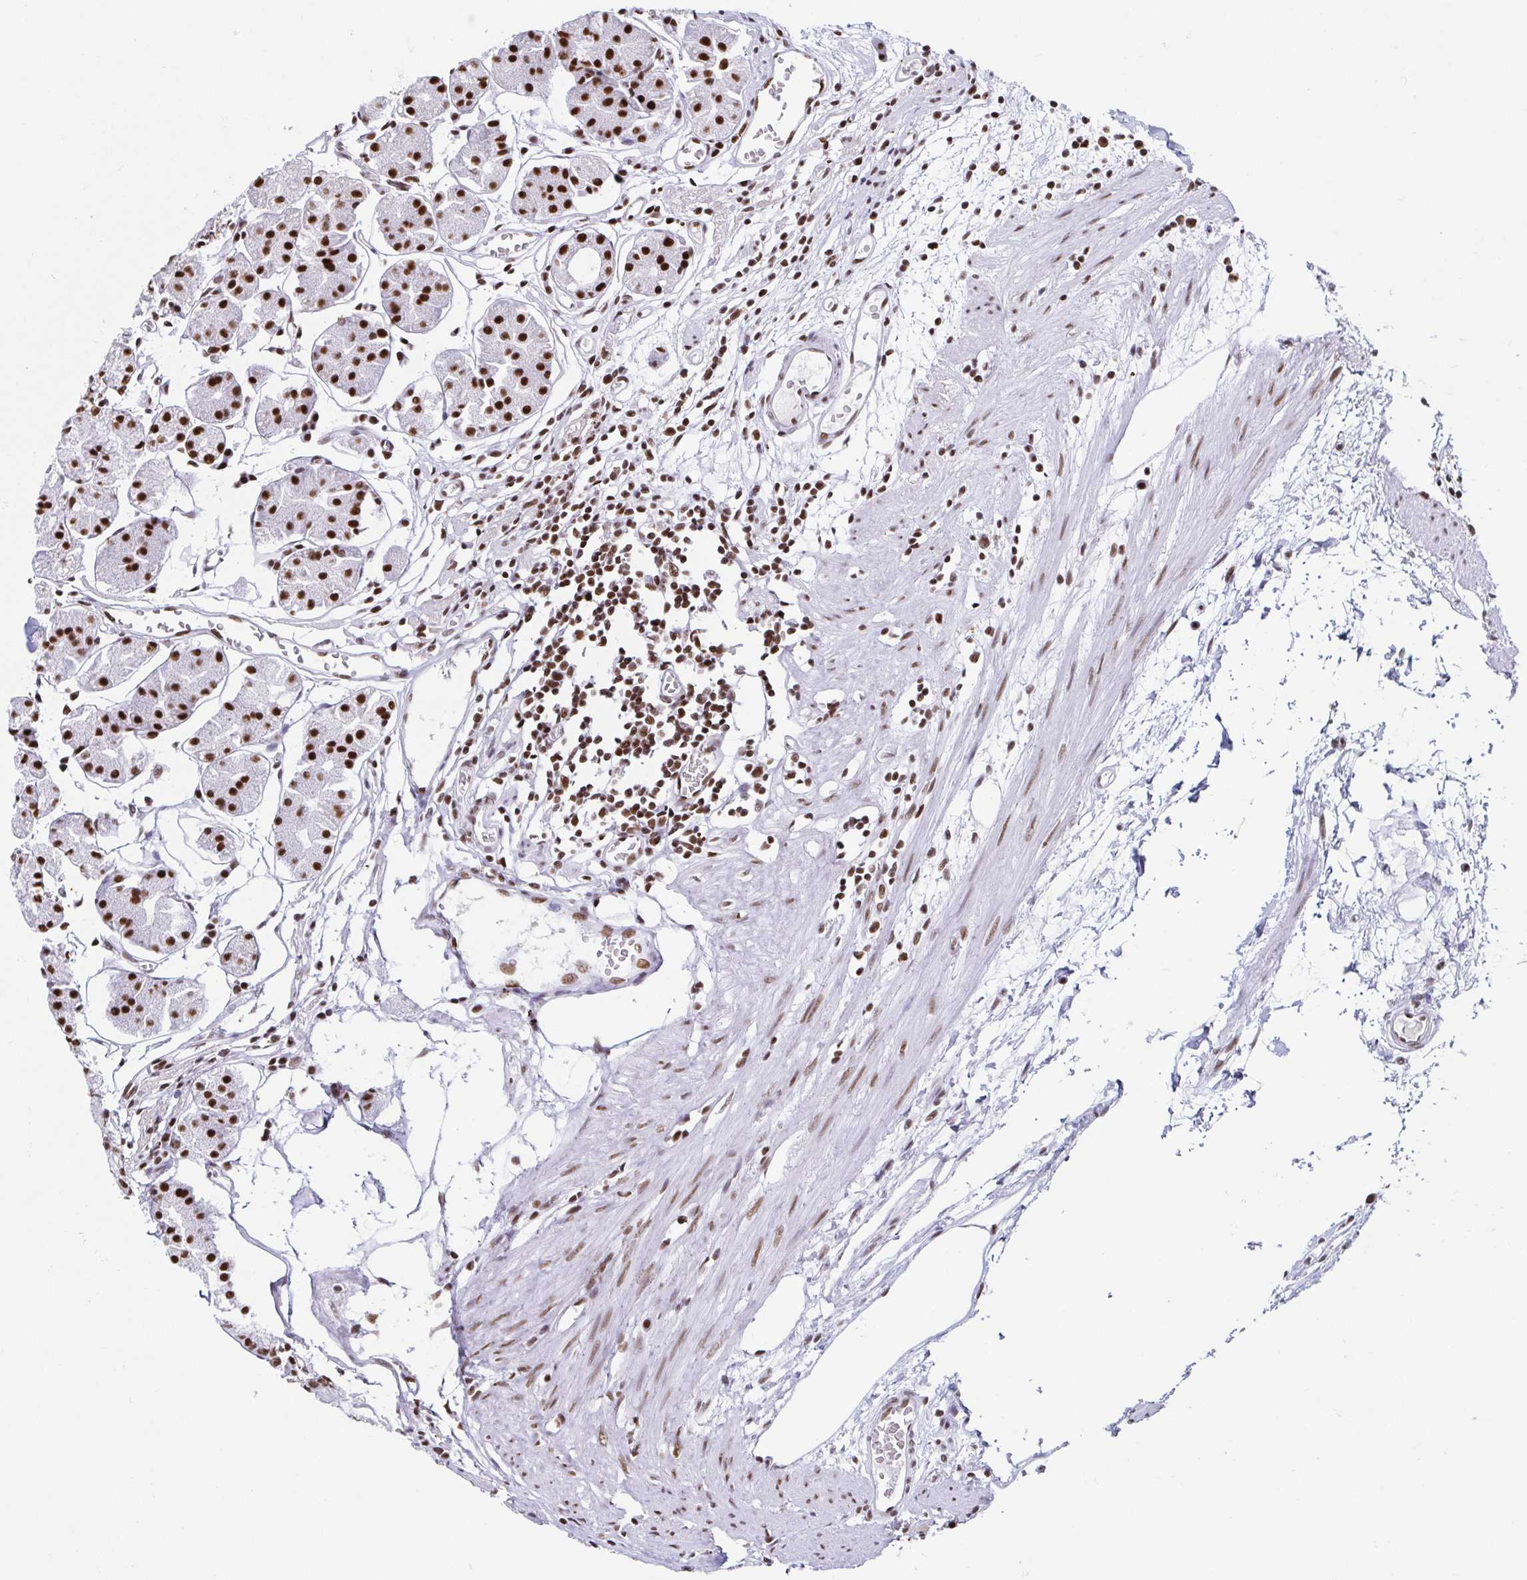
{"staining": {"intensity": "strong", "quantity": ">75%", "location": "nuclear"}, "tissue": "stomach", "cell_type": "Glandular cells", "image_type": "normal", "snomed": [{"axis": "morphology", "description": "Normal tissue, NOS"}, {"axis": "topography", "description": "Stomach"}], "caption": "Immunohistochemistry (DAB (3,3'-diaminobenzidine)) staining of benign stomach shows strong nuclear protein positivity in approximately >75% of glandular cells.", "gene": "EWSR1", "patient": {"sex": "male", "age": 55}}